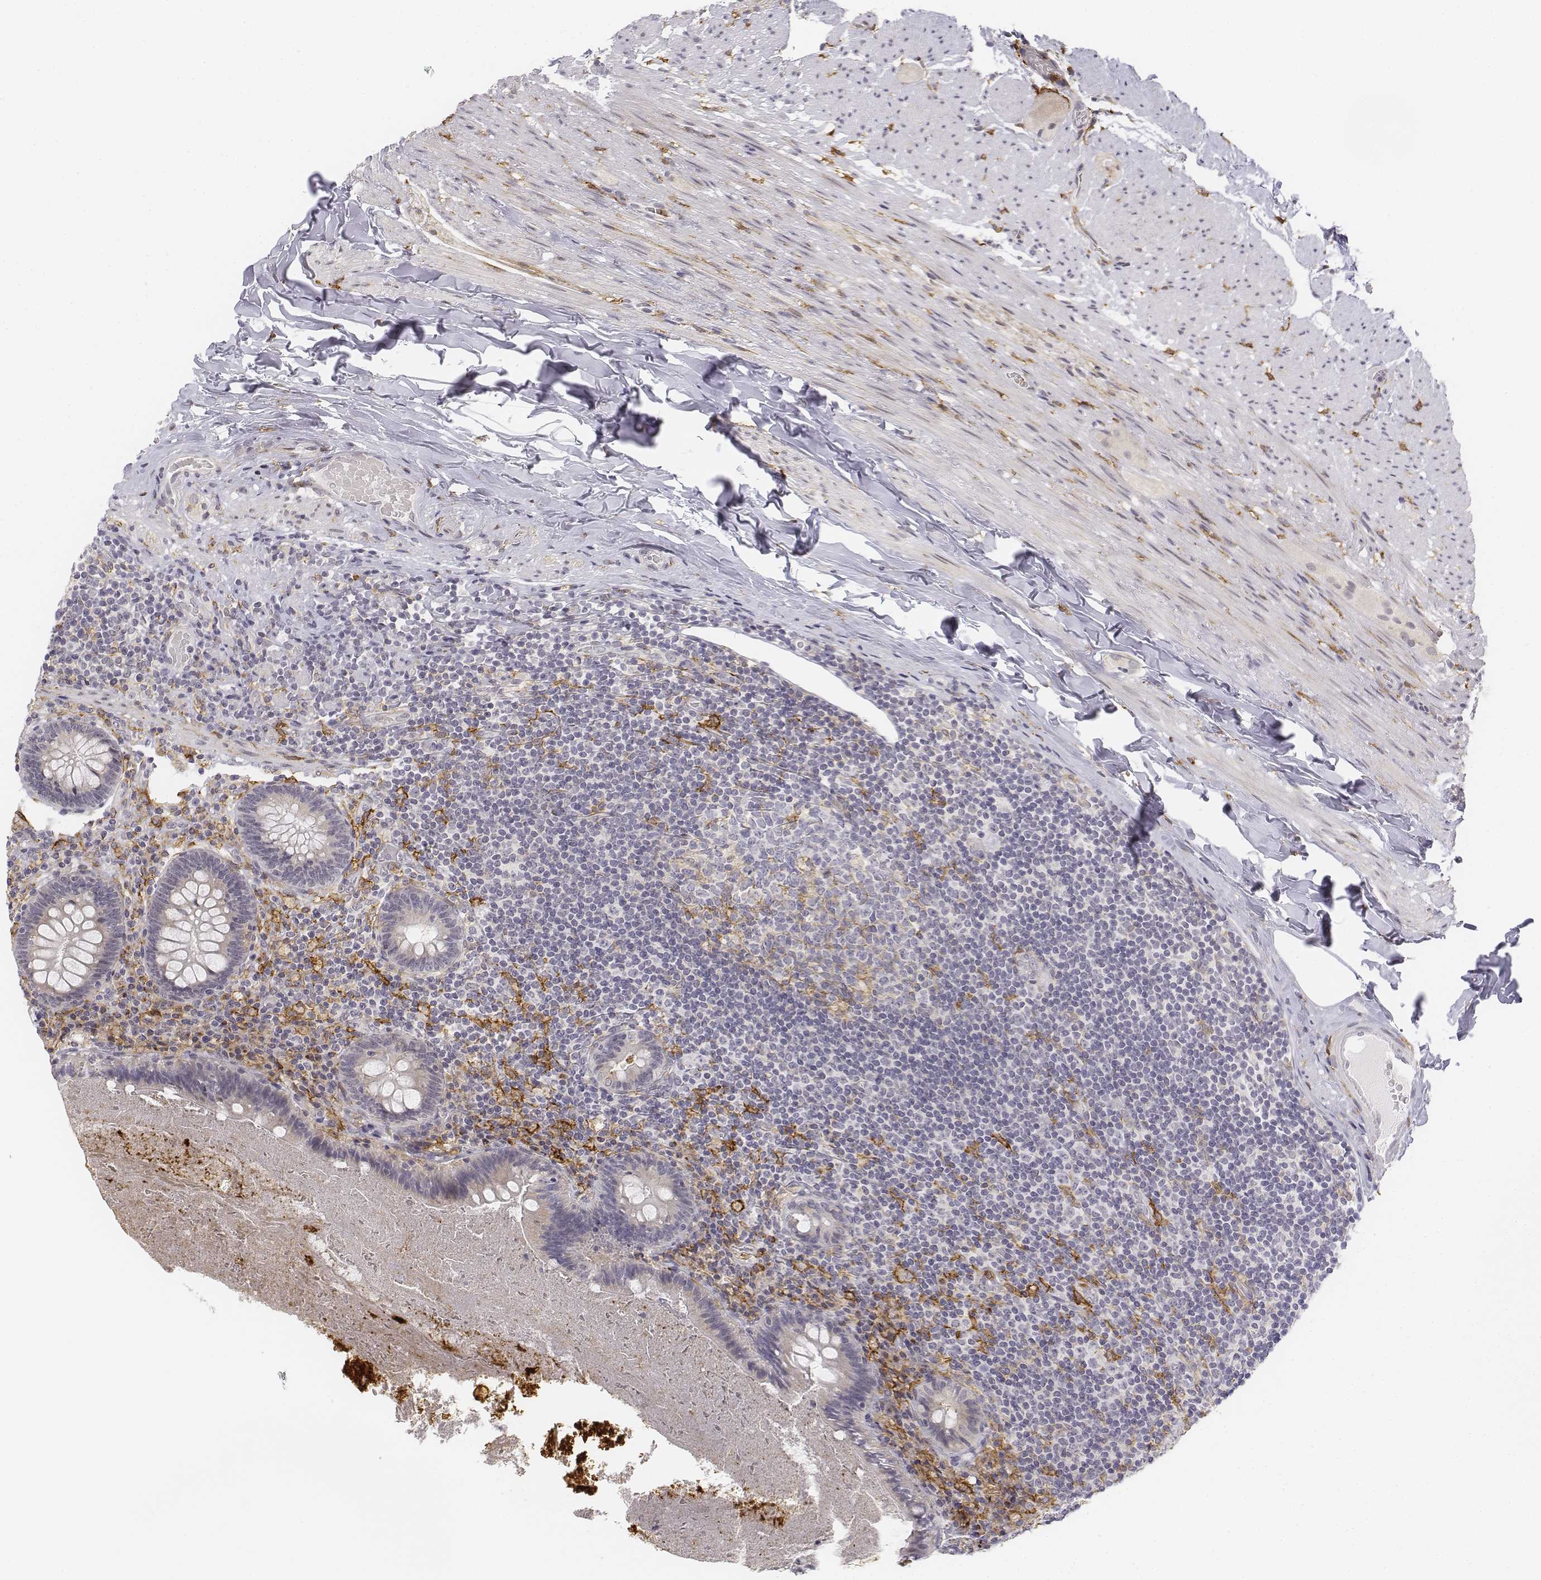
{"staining": {"intensity": "negative", "quantity": "none", "location": "none"}, "tissue": "appendix", "cell_type": "Glandular cells", "image_type": "normal", "snomed": [{"axis": "morphology", "description": "Normal tissue, NOS"}, {"axis": "topography", "description": "Appendix"}], "caption": "Immunohistochemistry (IHC) of unremarkable appendix displays no positivity in glandular cells.", "gene": "CD14", "patient": {"sex": "male", "age": 47}}